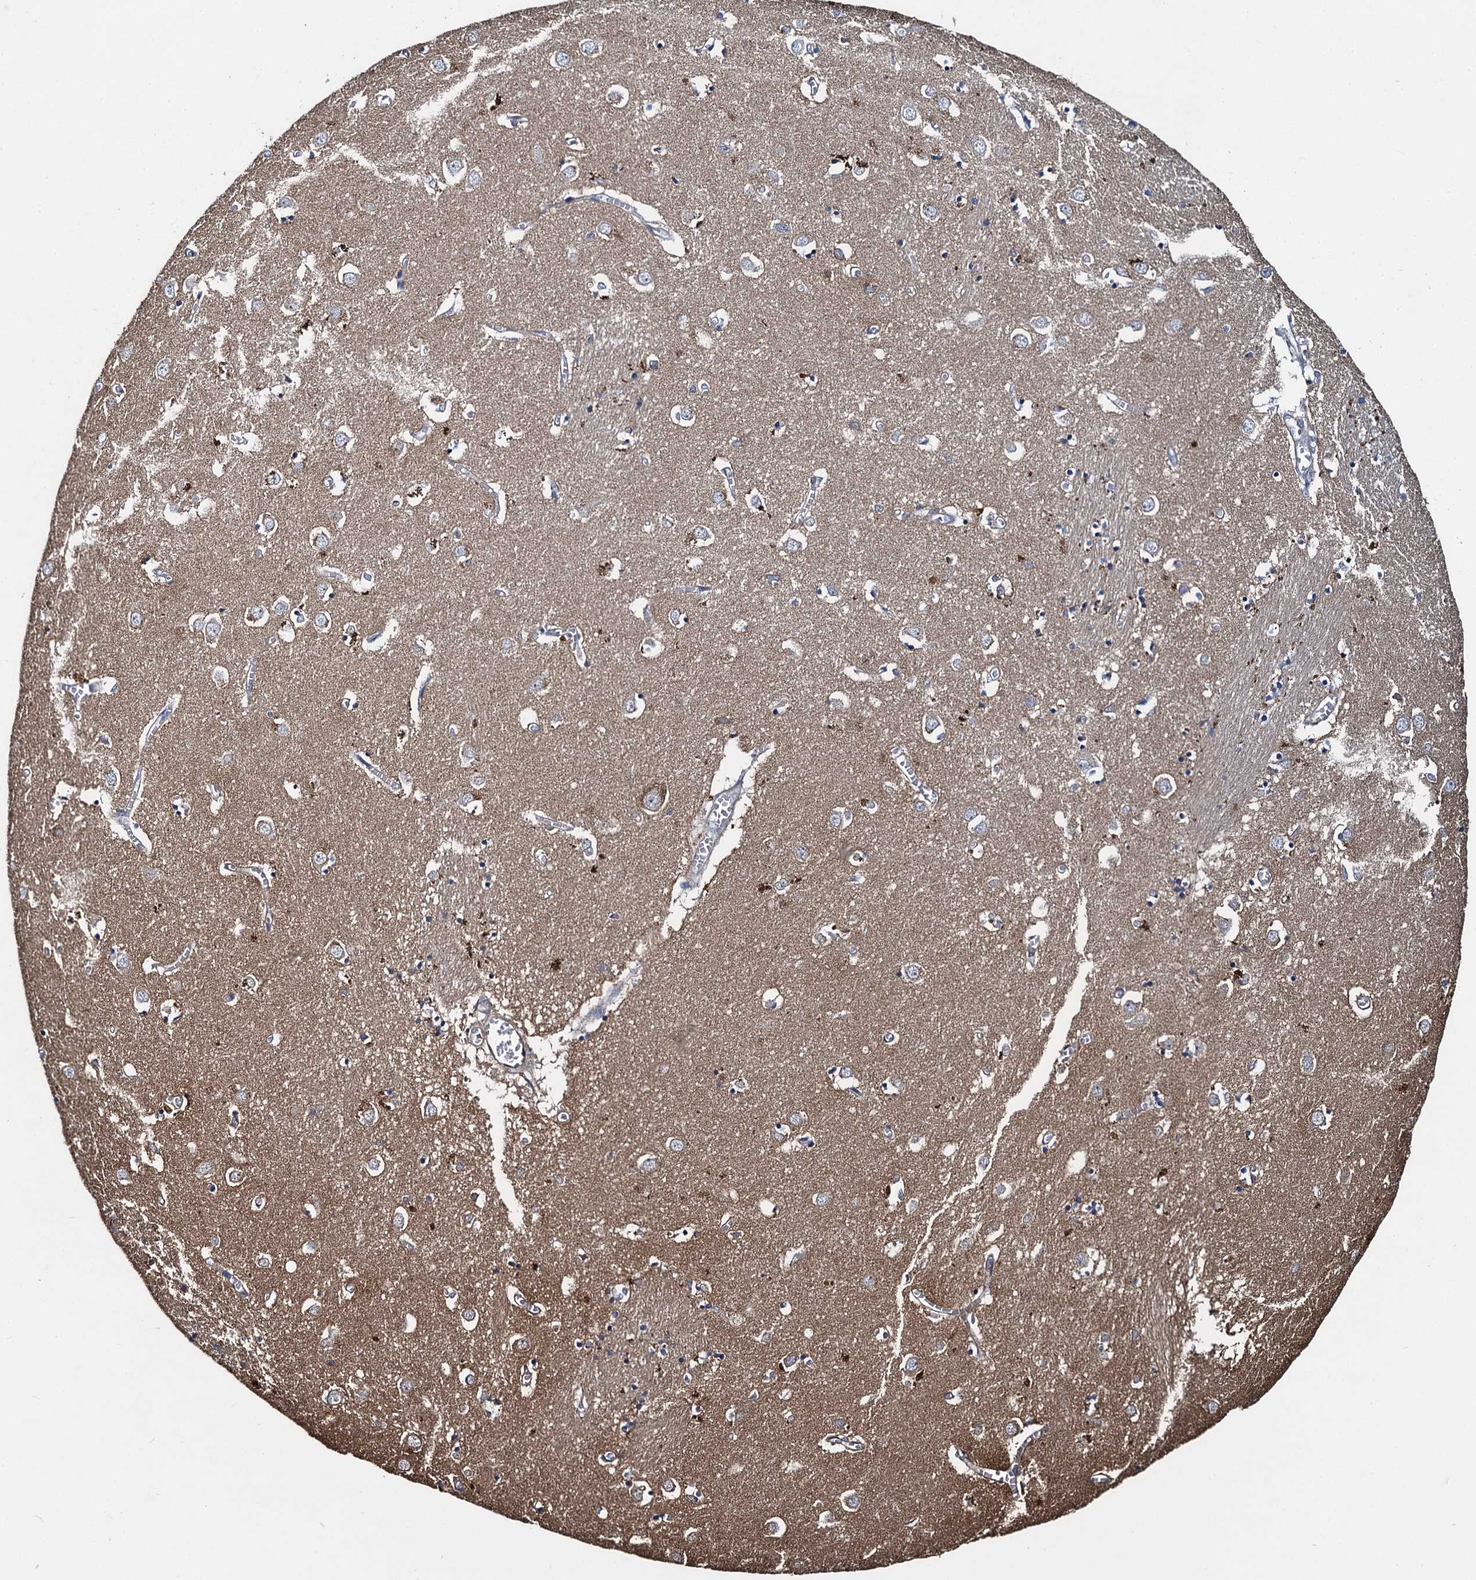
{"staining": {"intensity": "weak", "quantity": "<25%", "location": "cytoplasmic/membranous"}, "tissue": "caudate", "cell_type": "Glial cells", "image_type": "normal", "snomed": [{"axis": "morphology", "description": "Normal tissue, NOS"}, {"axis": "topography", "description": "Lateral ventricle wall"}], "caption": "Immunohistochemistry (IHC) of benign human caudate demonstrates no expression in glial cells.", "gene": "SNAP29", "patient": {"sex": "male", "age": 70}}